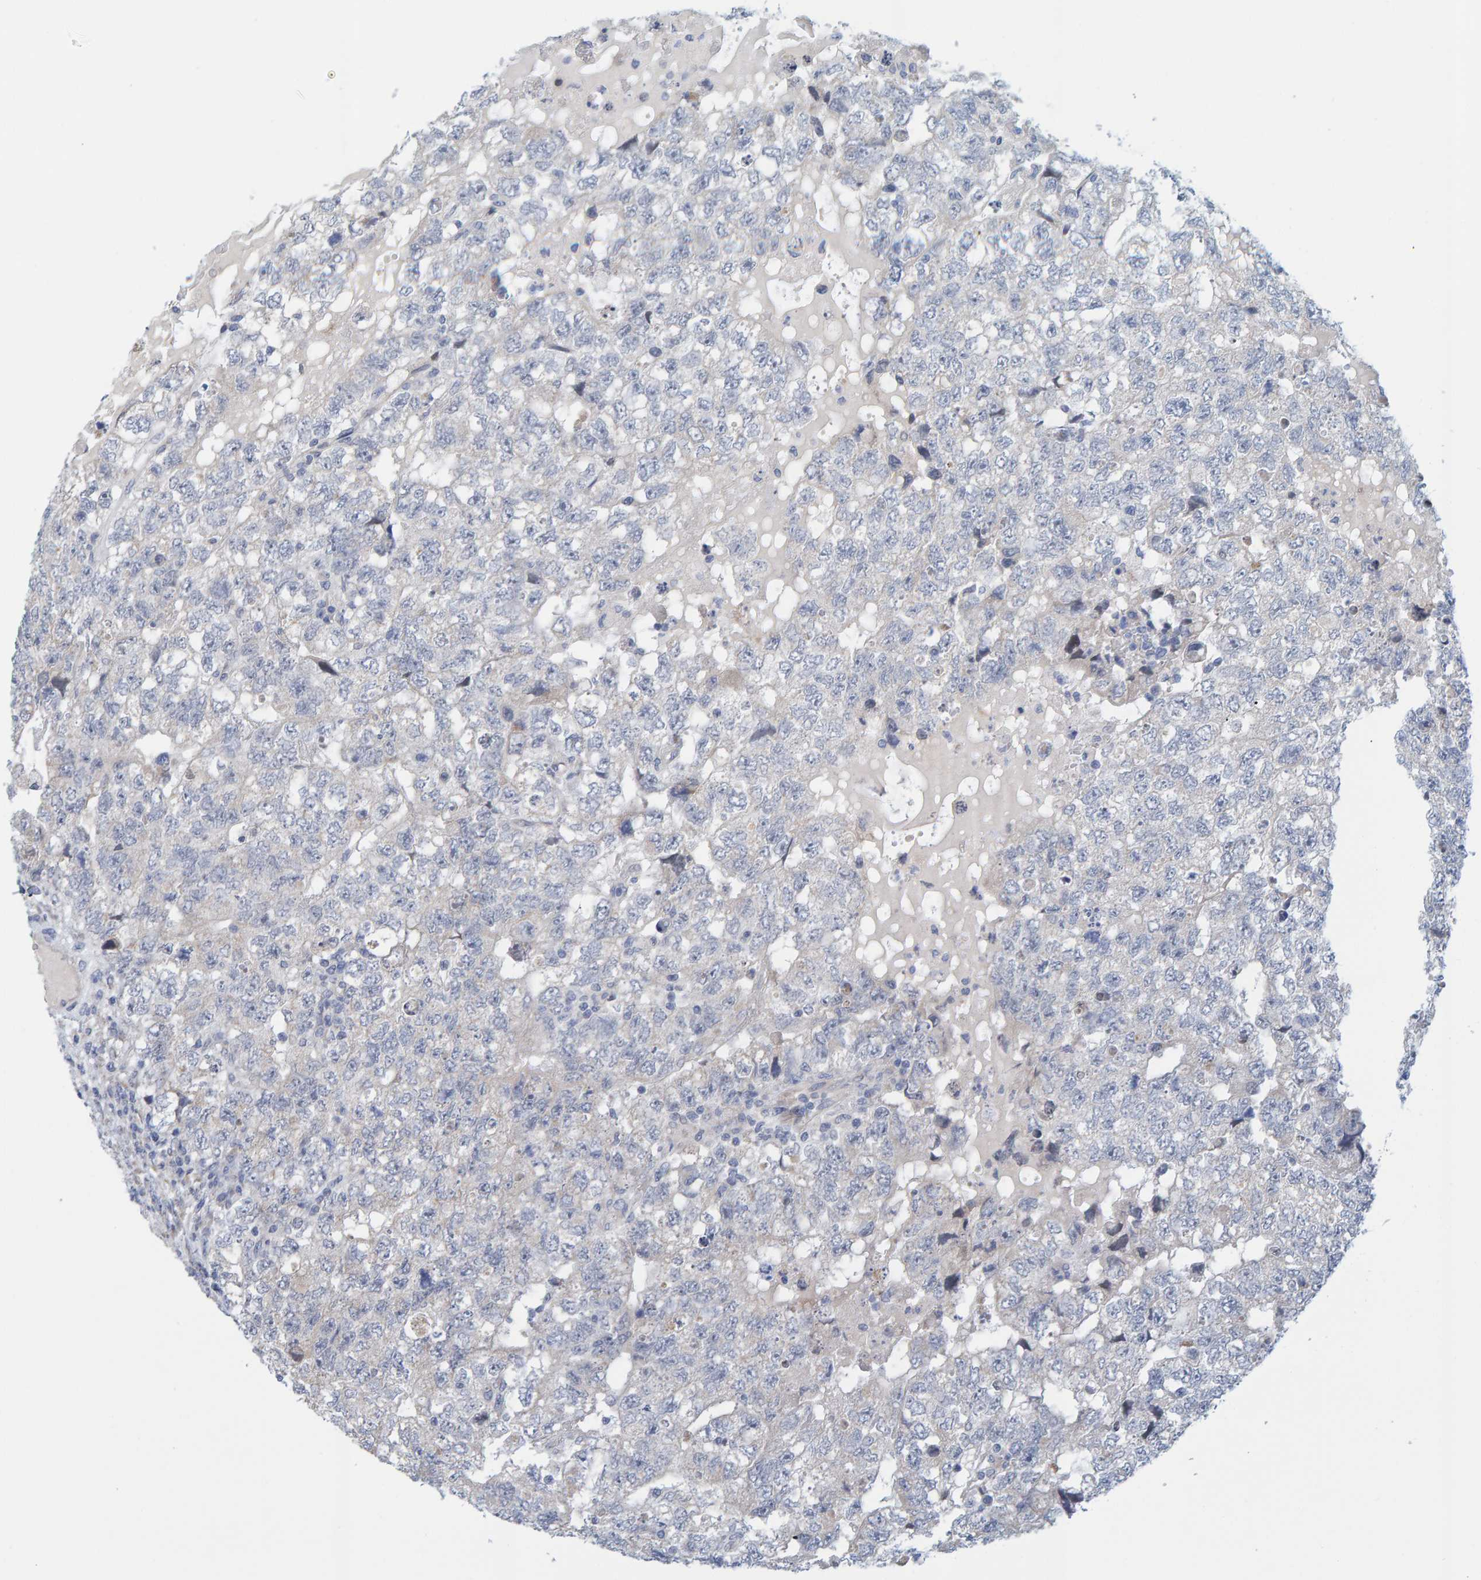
{"staining": {"intensity": "negative", "quantity": "none", "location": "none"}, "tissue": "testis cancer", "cell_type": "Tumor cells", "image_type": "cancer", "snomed": [{"axis": "morphology", "description": "Carcinoma, Embryonal, NOS"}, {"axis": "topography", "description": "Testis"}], "caption": "The photomicrograph displays no significant staining in tumor cells of testis cancer (embryonal carcinoma).", "gene": "ZC3H3", "patient": {"sex": "male", "age": 36}}